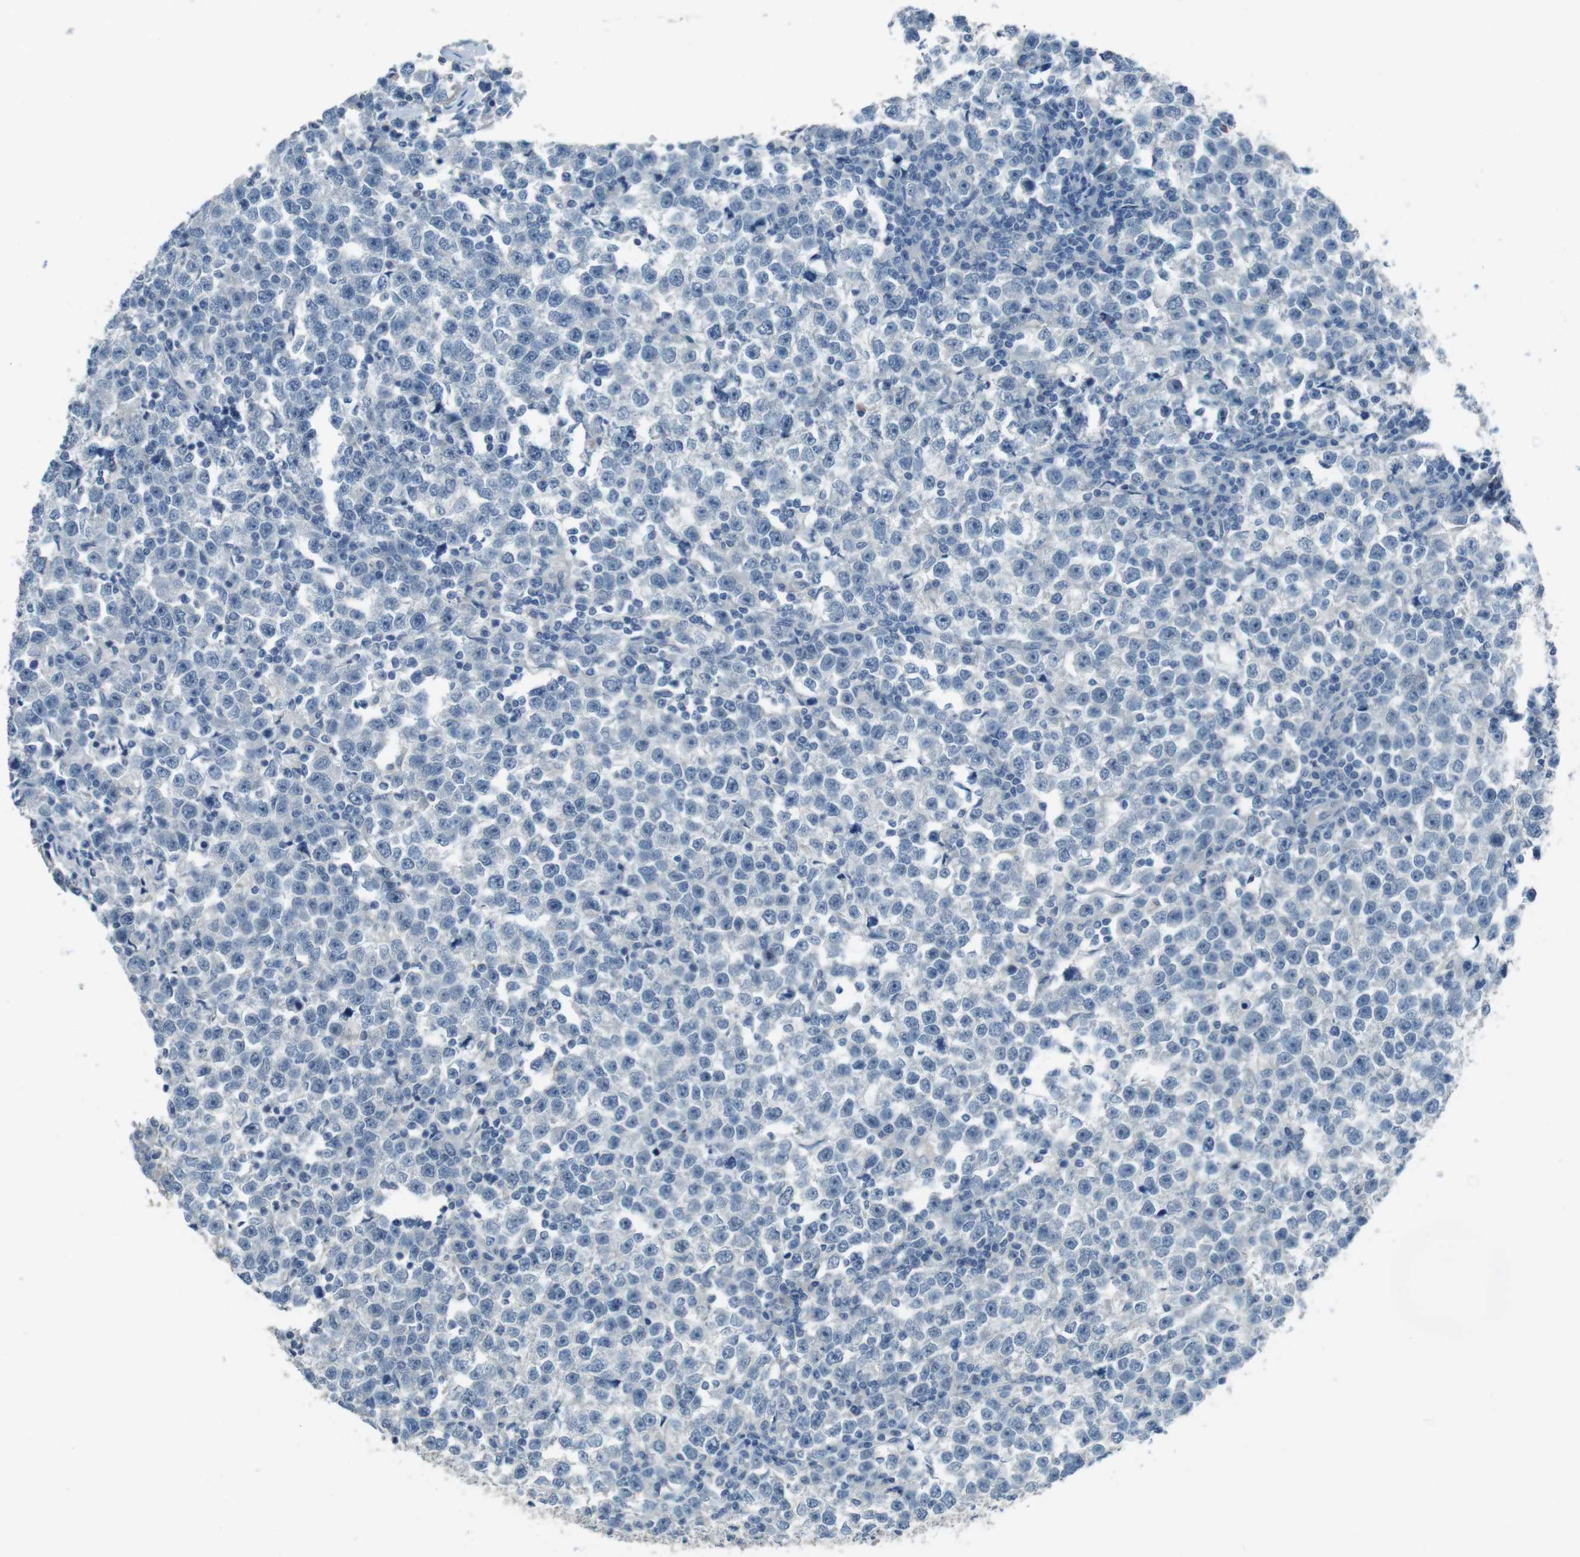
{"staining": {"intensity": "negative", "quantity": "none", "location": "none"}, "tissue": "testis cancer", "cell_type": "Tumor cells", "image_type": "cancer", "snomed": [{"axis": "morphology", "description": "Seminoma, NOS"}, {"axis": "topography", "description": "Testis"}], "caption": "A photomicrograph of testis cancer stained for a protein exhibits no brown staining in tumor cells.", "gene": "ENTPD7", "patient": {"sex": "male", "age": 43}}